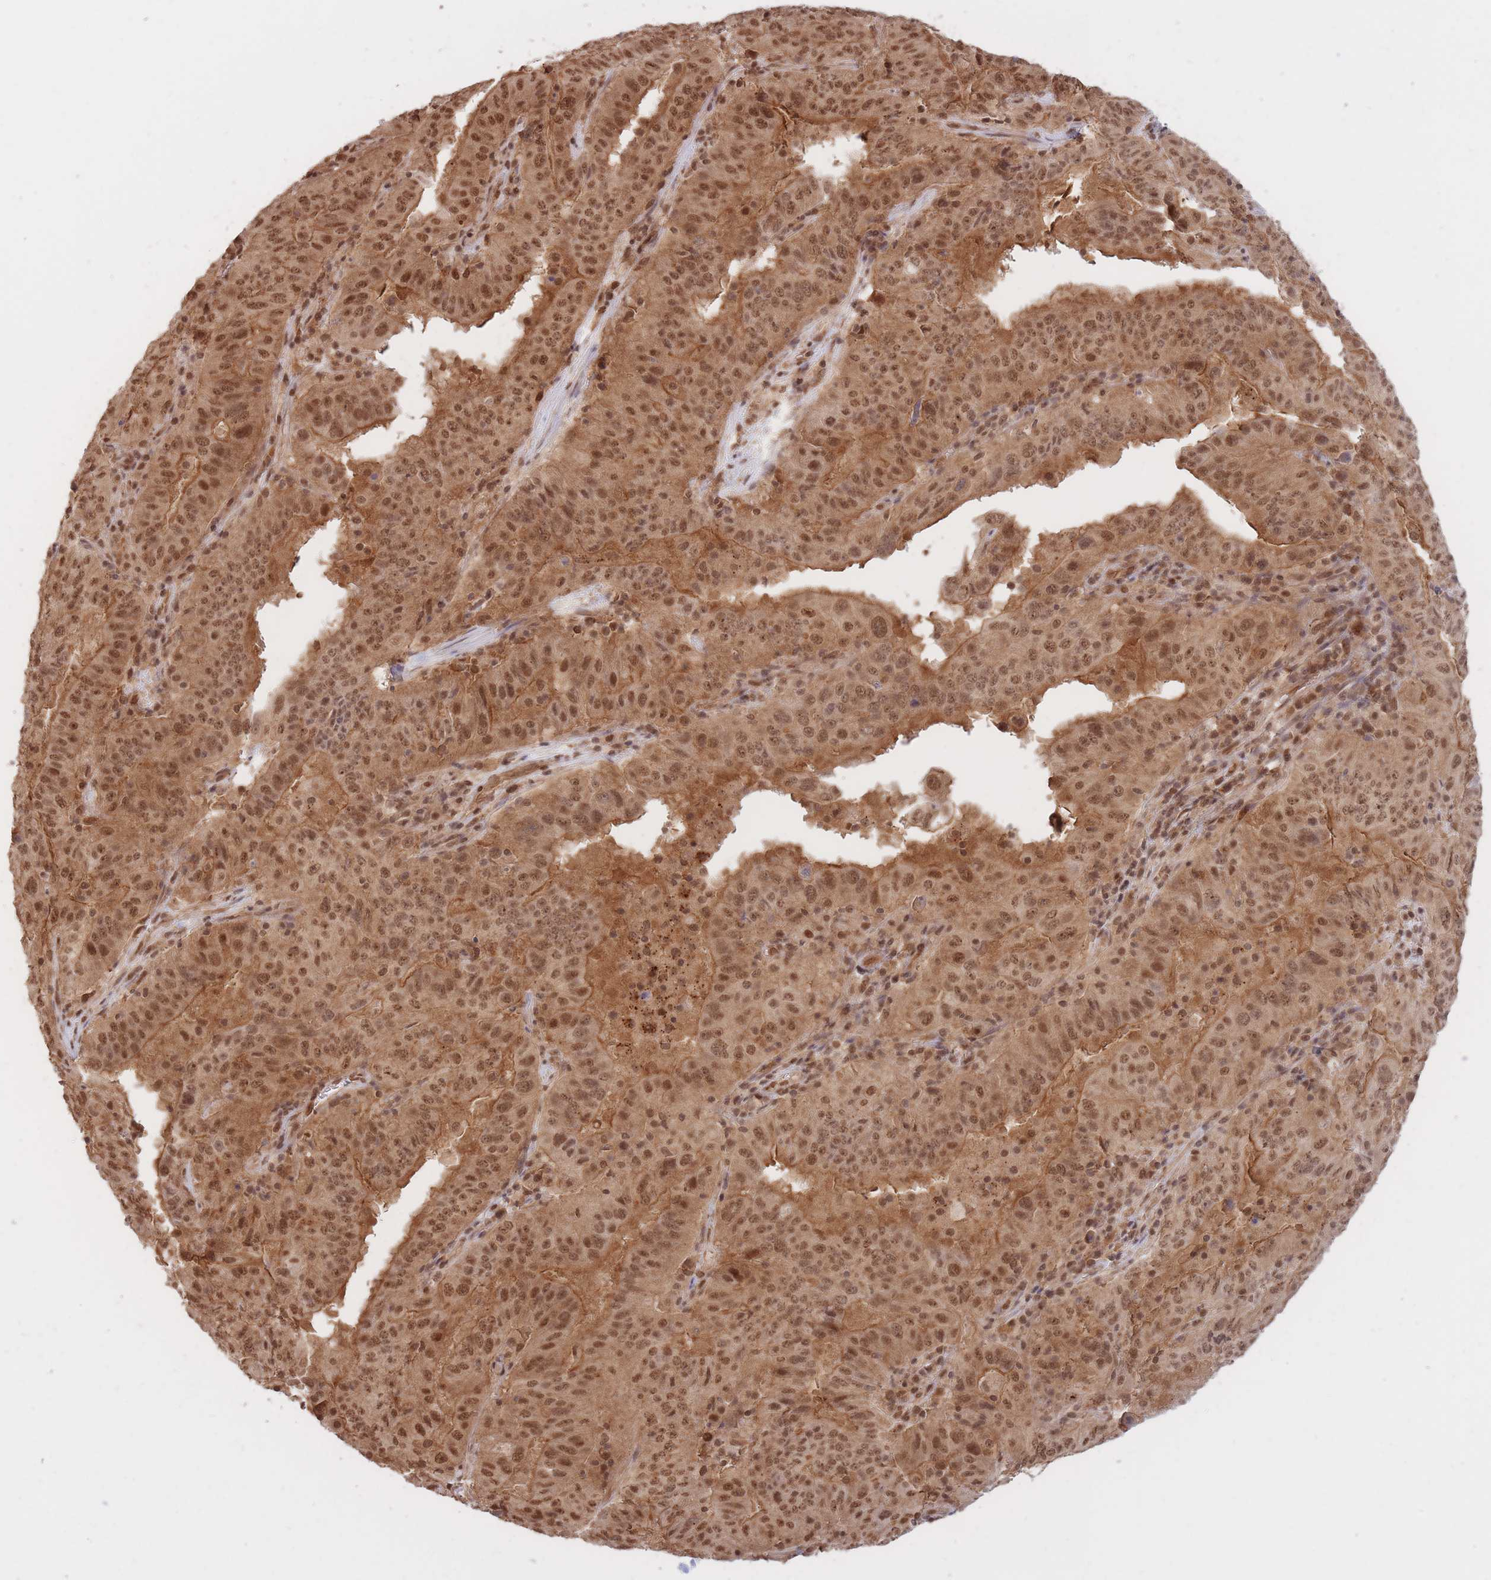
{"staining": {"intensity": "moderate", "quantity": ">75%", "location": "cytoplasmic/membranous,nuclear"}, "tissue": "pancreatic cancer", "cell_type": "Tumor cells", "image_type": "cancer", "snomed": [{"axis": "morphology", "description": "Adenocarcinoma, NOS"}, {"axis": "topography", "description": "Pancreas"}], "caption": "Immunohistochemistry (IHC) photomicrograph of neoplastic tissue: pancreatic cancer (adenocarcinoma) stained using immunohistochemistry displays medium levels of moderate protein expression localized specifically in the cytoplasmic/membranous and nuclear of tumor cells, appearing as a cytoplasmic/membranous and nuclear brown color.", "gene": "SRA1", "patient": {"sex": "male", "age": 63}}